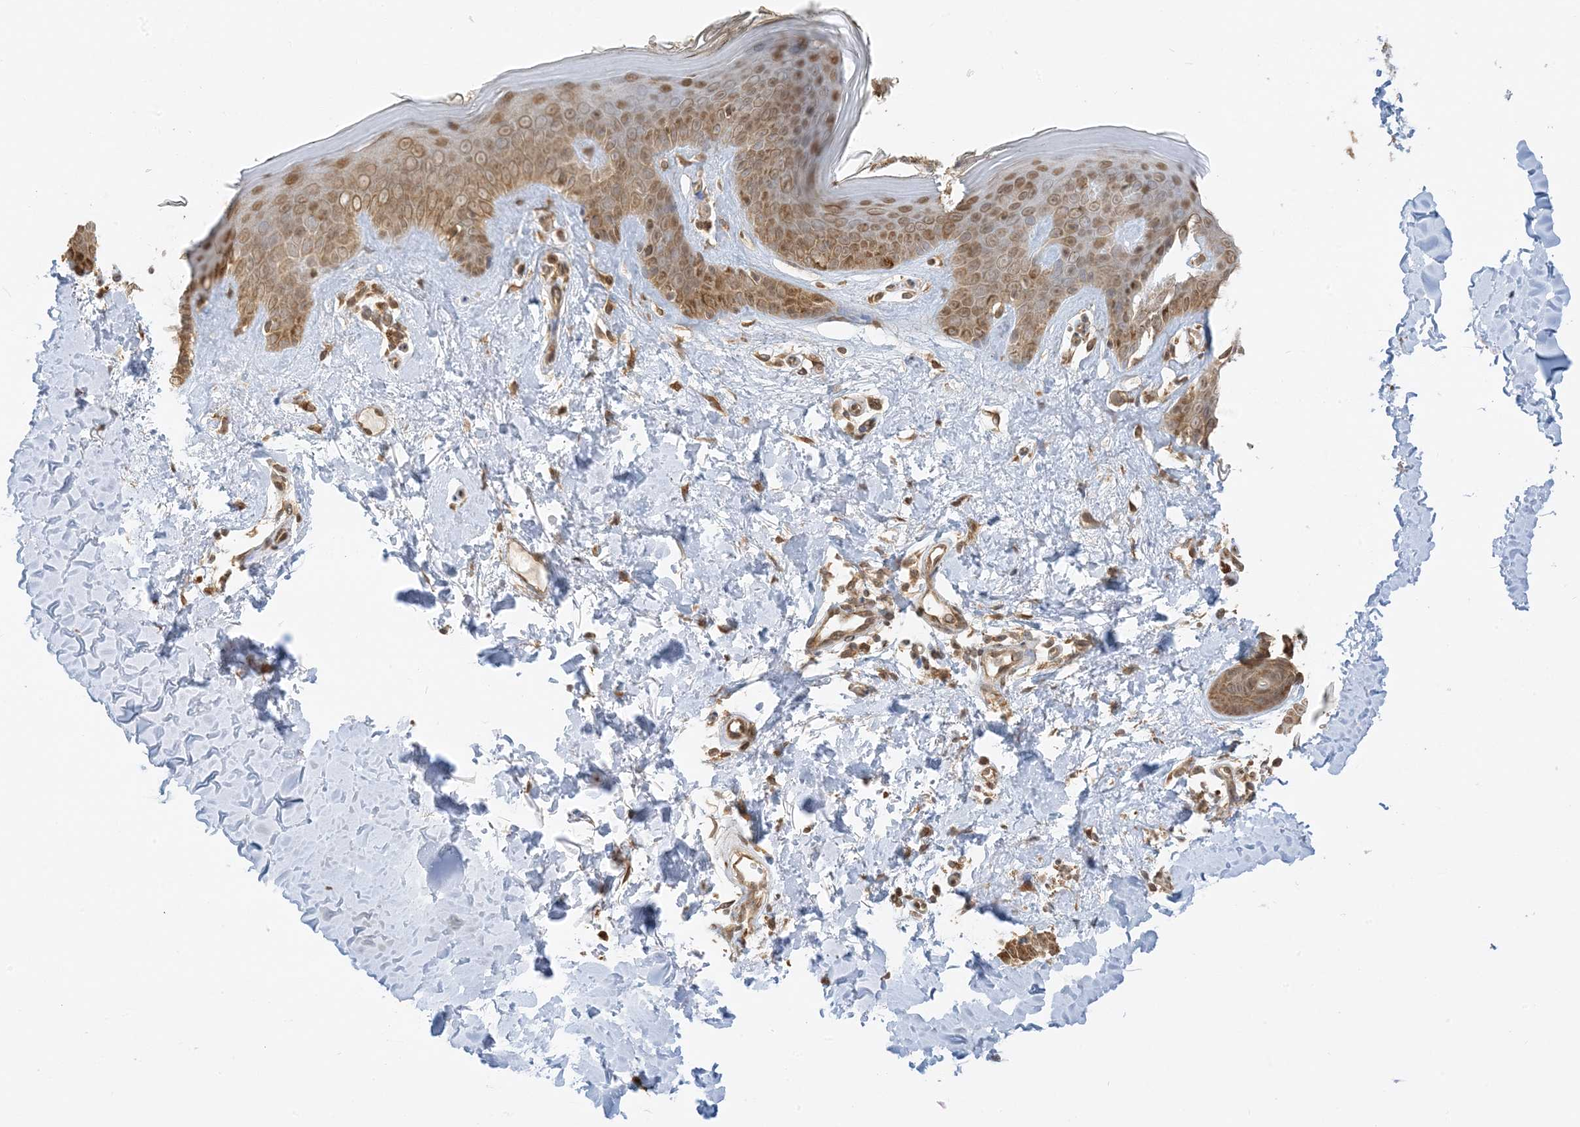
{"staining": {"intensity": "moderate", "quantity": ">75%", "location": "cytoplasmic/membranous"}, "tissue": "skin", "cell_type": "Fibroblasts", "image_type": "normal", "snomed": [{"axis": "morphology", "description": "Normal tissue, NOS"}, {"axis": "topography", "description": "Skin"}], "caption": "Skin stained with a brown dye demonstrates moderate cytoplasmic/membranous positive staining in about >75% of fibroblasts.", "gene": "UBAP2L", "patient": {"sex": "female", "age": 64}}